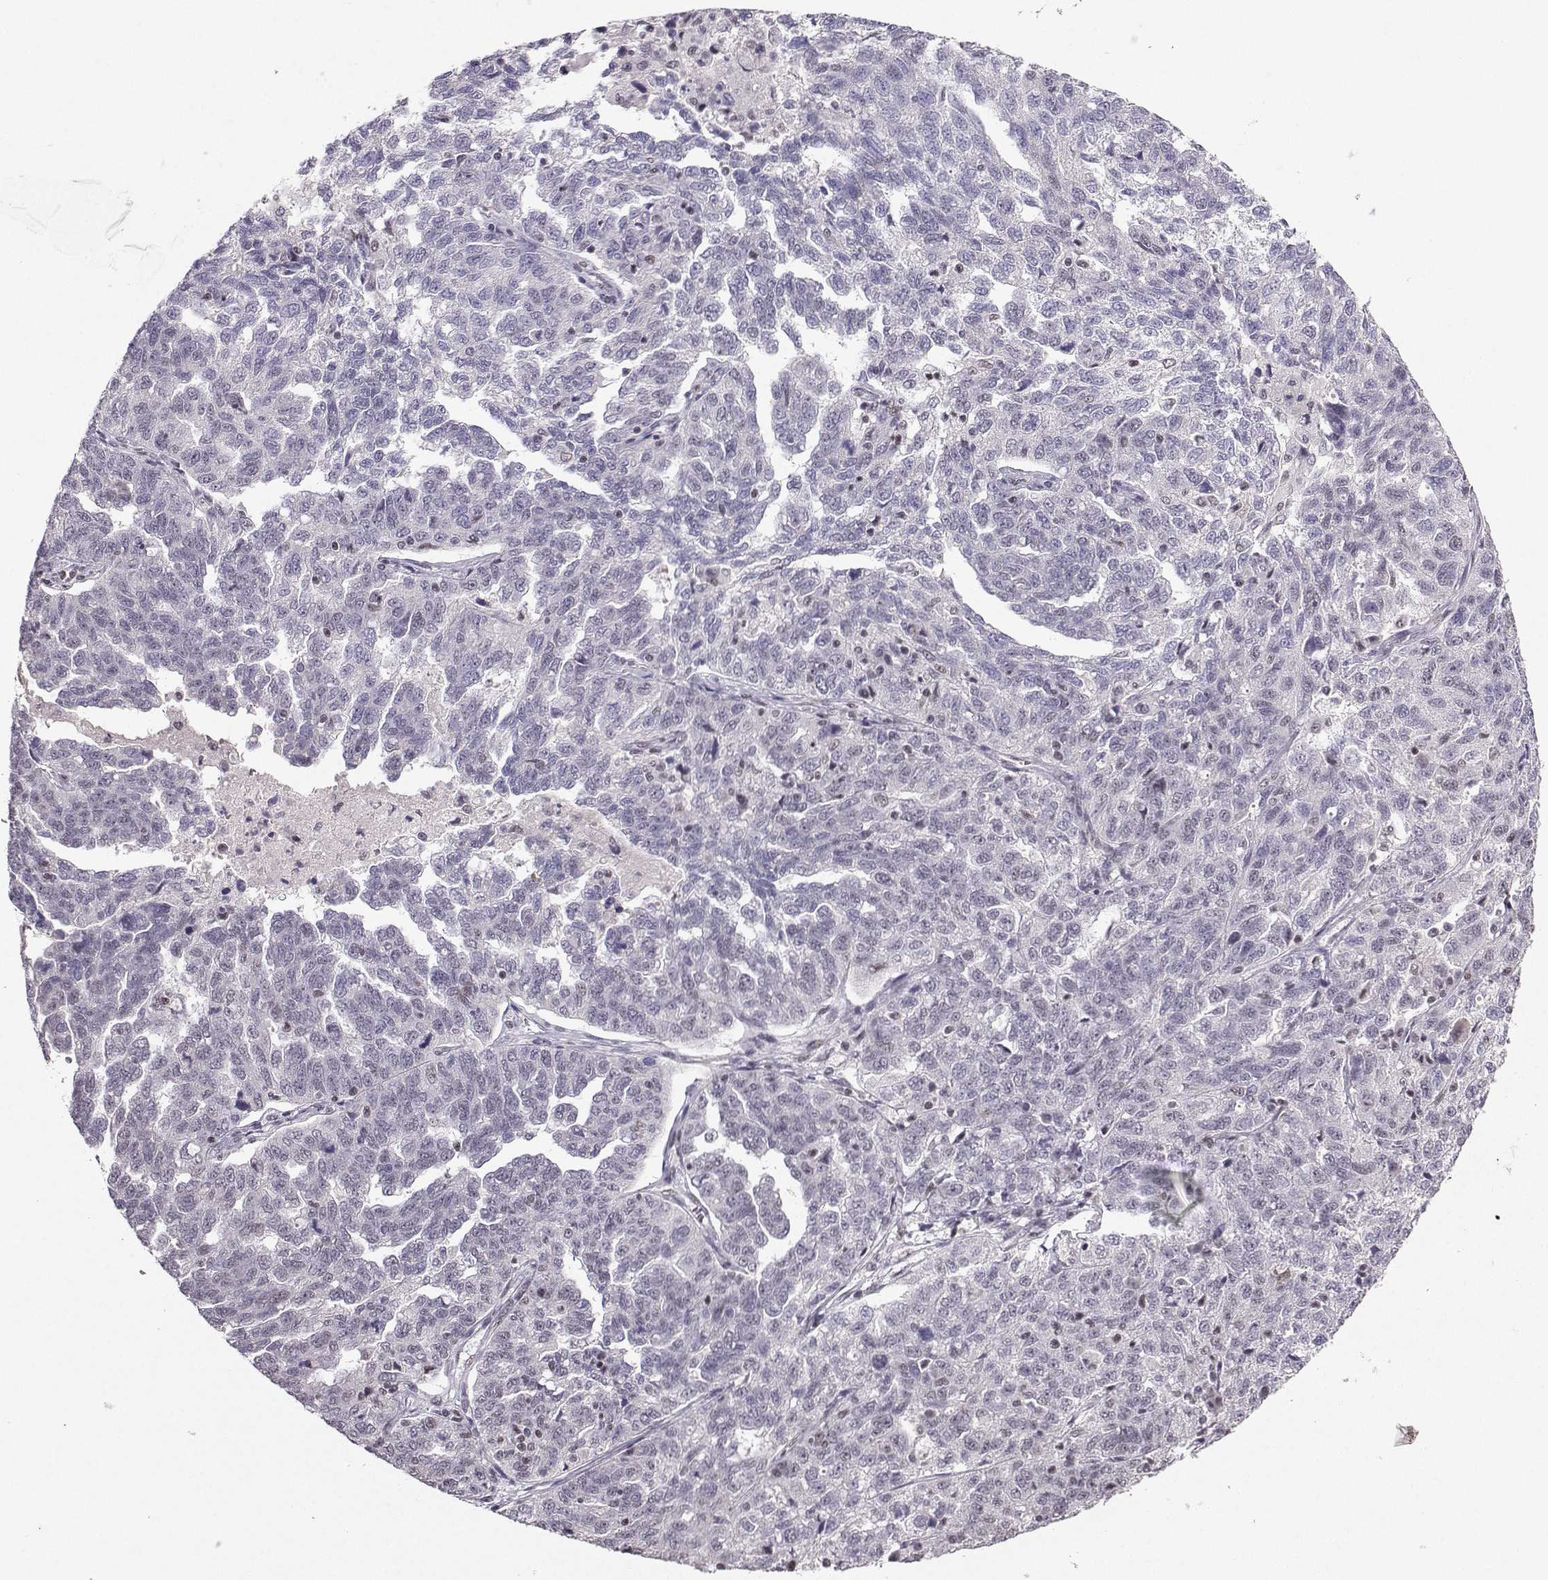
{"staining": {"intensity": "negative", "quantity": "none", "location": "none"}, "tissue": "ovarian cancer", "cell_type": "Tumor cells", "image_type": "cancer", "snomed": [{"axis": "morphology", "description": "Cystadenocarcinoma, serous, NOS"}, {"axis": "topography", "description": "Ovary"}], "caption": "Immunohistochemistry (IHC) image of human ovarian cancer stained for a protein (brown), which reveals no positivity in tumor cells.", "gene": "LIN28A", "patient": {"sex": "female", "age": 71}}